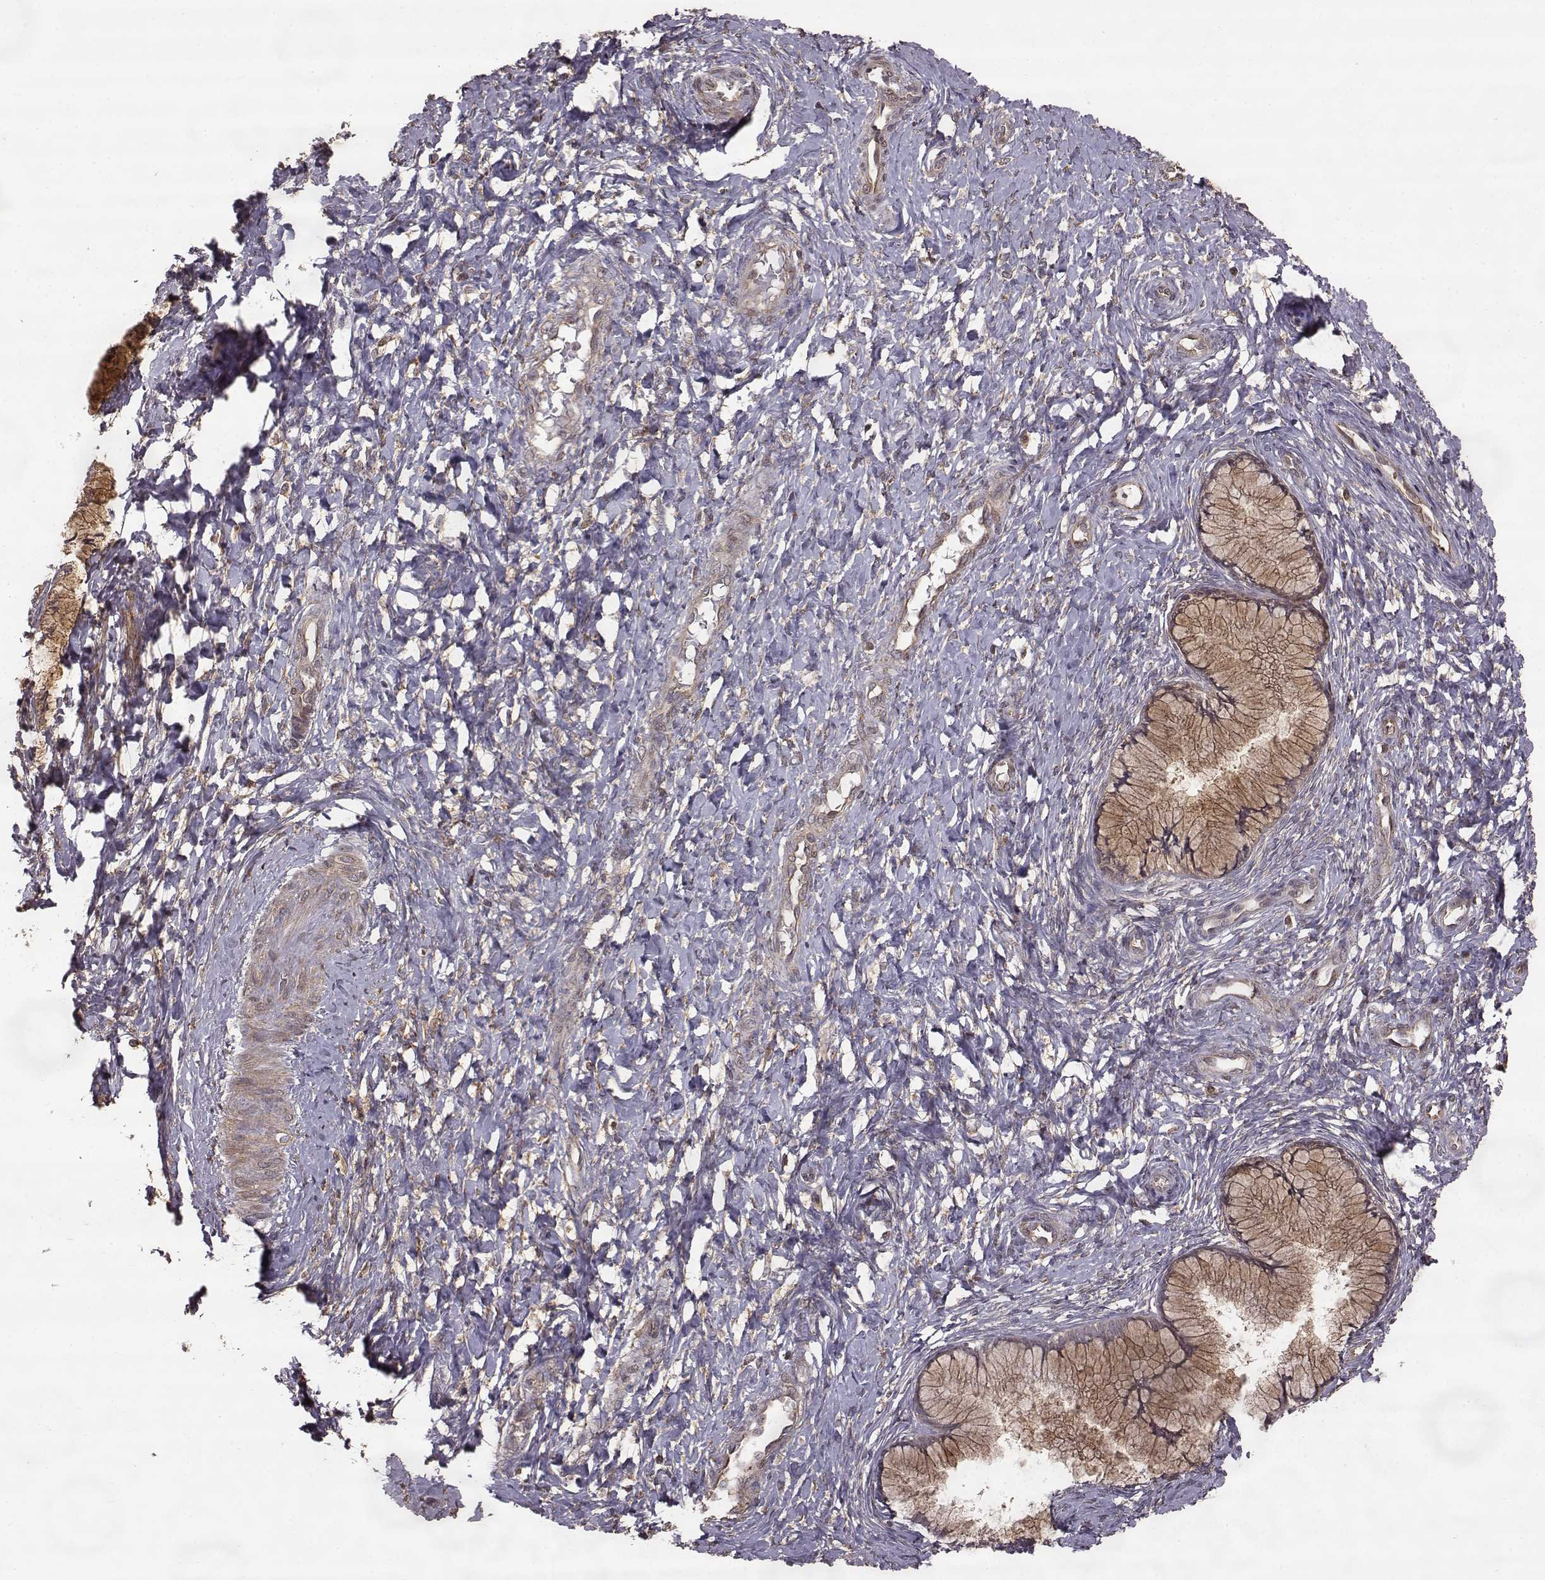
{"staining": {"intensity": "moderate", "quantity": ">75%", "location": "cytoplasmic/membranous"}, "tissue": "cervix", "cell_type": "Glandular cells", "image_type": "normal", "snomed": [{"axis": "morphology", "description": "Normal tissue, NOS"}, {"axis": "topography", "description": "Cervix"}], "caption": "Moderate cytoplasmic/membranous protein staining is identified in about >75% of glandular cells in cervix. (DAB IHC, brown staining for protein, blue staining for nuclei).", "gene": "FSTL1", "patient": {"sex": "female", "age": 37}}